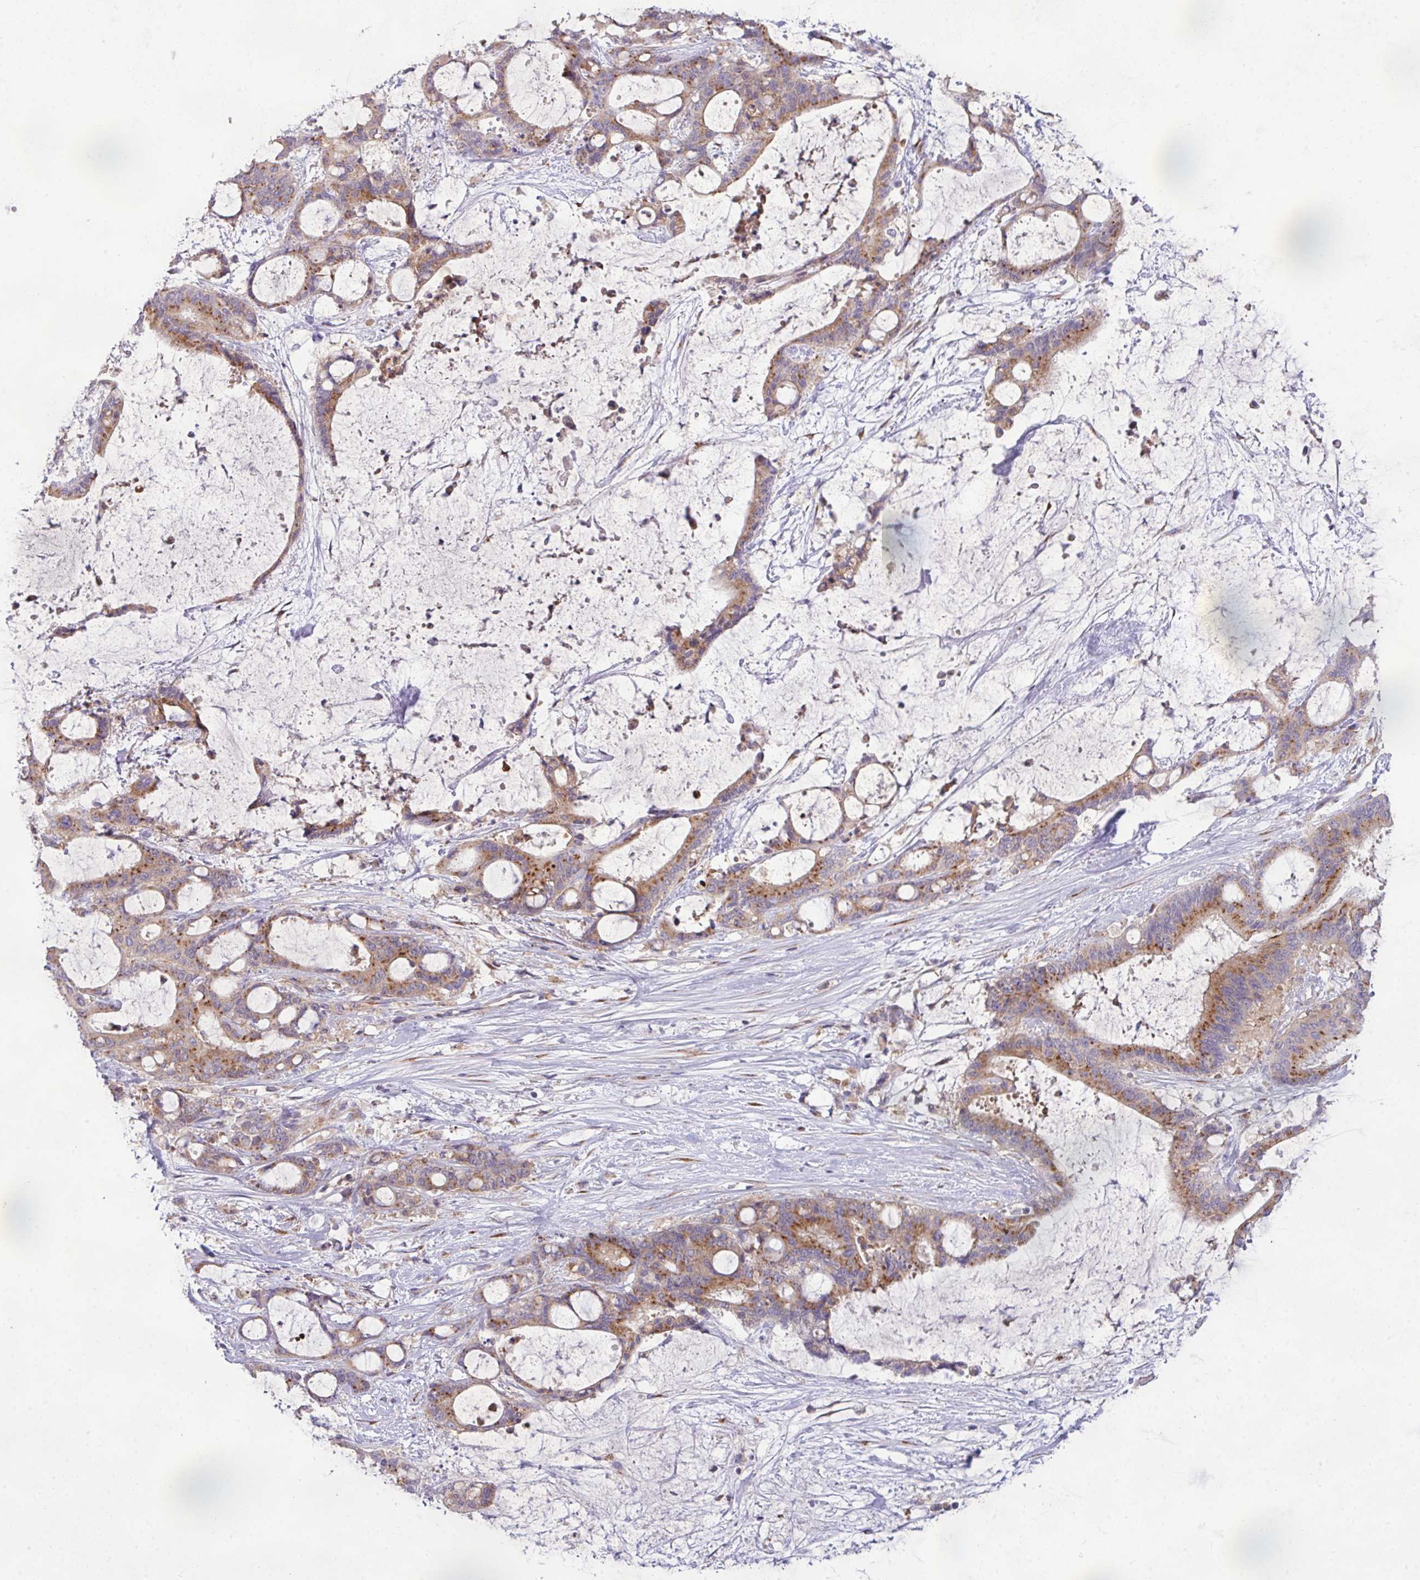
{"staining": {"intensity": "moderate", "quantity": ">75%", "location": "cytoplasmic/membranous"}, "tissue": "liver cancer", "cell_type": "Tumor cells", "image_type": "cancer", "snomed": [{"axis": "morphology", "description": "Normal tissue, NOS"}, {"axis": "morphology", "description": "Cholangiocarcinoma"}, {"axis": "topography", "description": "Liver"}, {"axis": "topography", "description": "Peripheral nerve tissue"}], "caption": "A micrograph showing moderate cytoplasmic/membranous expression in about >75% of tumor cells in liver cholangiocarcinoma, as visualized by brown immunohistochemical staining.", "gene": "VTI1A", "patient": {"sex": "female", "age": 73}}